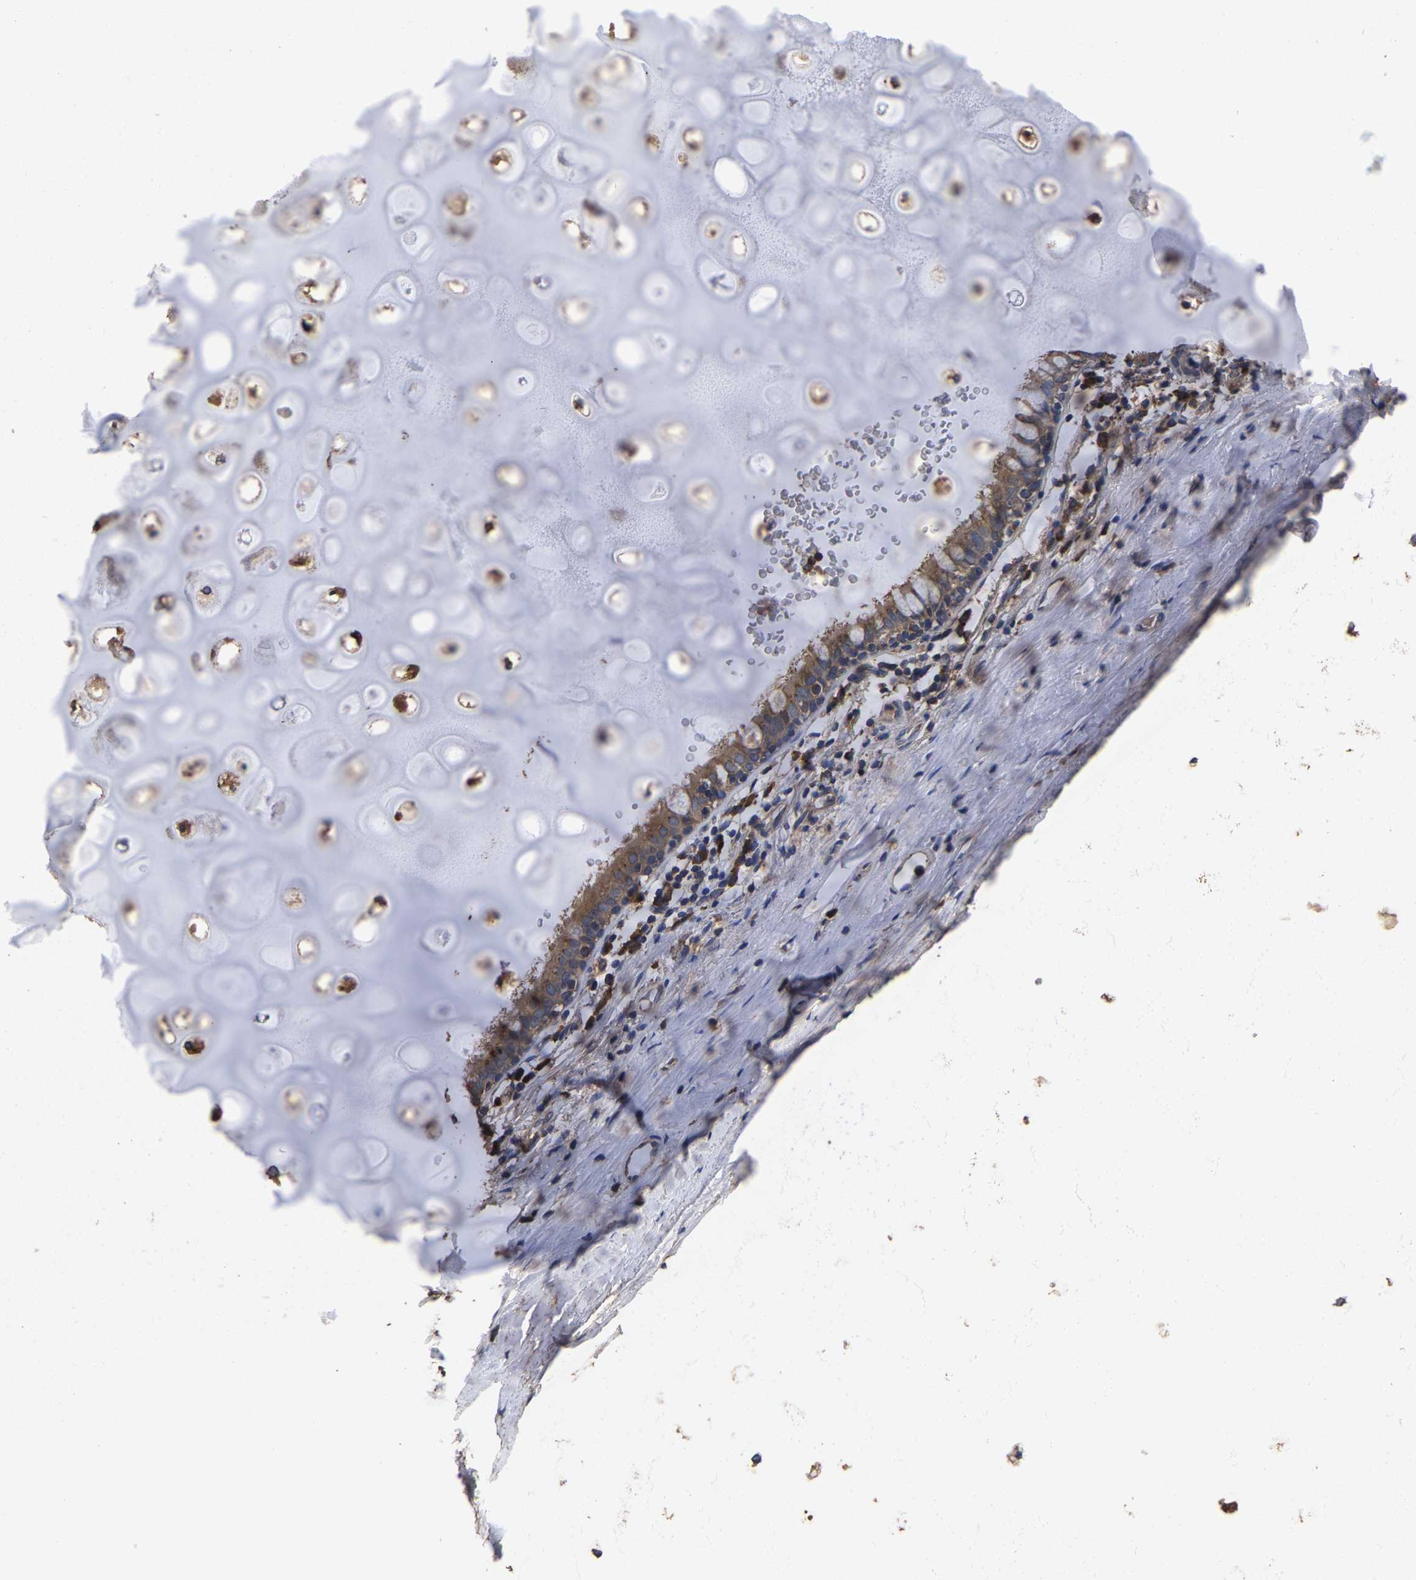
{"staining": {"intensity": "moderate", "quantity": ">75%", "location": "cytoplasmic/membranous"}, "tissue": "bronchus", "cell_type": "Respiratory epithelial cells", "image_type": "normal", "snomed": [{"axis": "morphology", "description": "Normal tissue, NOS"}, {"axis": "morphology", "description": "Inflammation, NOS"}, {"axis": "topography", "description": "Cartilage tissue"}, {"axis": "topography", "description": "Bronchus"}], "caption": "Immunohistochemistry (DAB) staining of unremarkable bronchus exhibits moderate cytoplasmic/membranous protein staining in approximately >75% of respiratory epithelial cells. The staining is performed using DAB brown chromogen to label protein expression. The nuclei are counter-stained blue using hematoxylin.", "gene": "ITCH", "patient": {"sex": "male", "age": 77}}